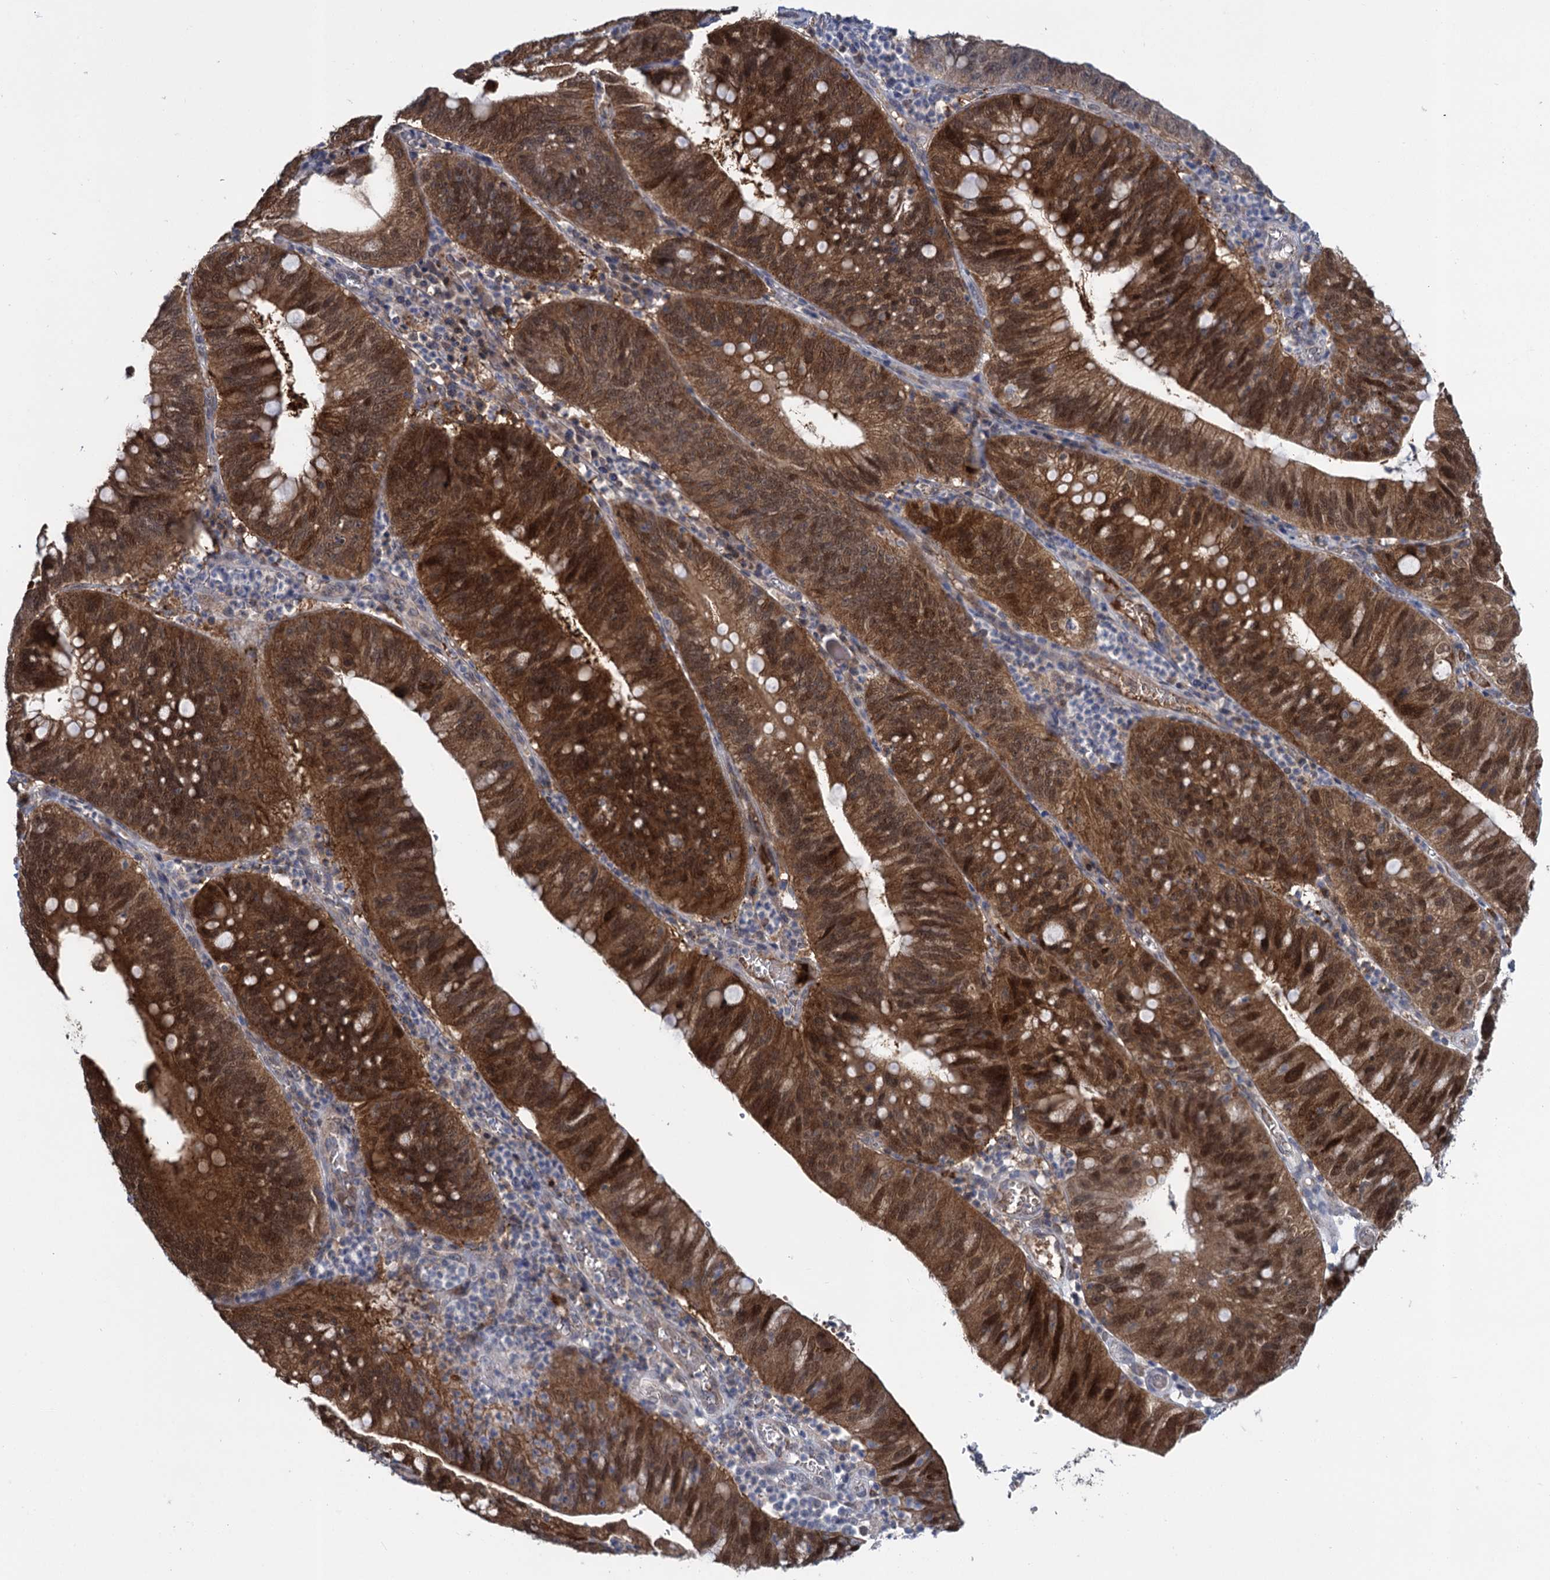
{"staining": {"intensity": "strong", "quantity": ">75%", "location": "cytoplasmic/membranous,nuclear"}, "tissue": "stomach cancer", "cell_type": "Tumor cells", "image_type": "cancer", "snomed": [{"axis": "morphology", "description": "Adenocarcinoma, NOS"}, {"axis": "topography", "description": "Stomach"}], "caption": "Protein expression analysis of human stomach cancer (adenocarcinoma) reveals strong cytoplasmic/membranous and nuclear positivity in approximately >75% of tumor cells. (DAB IHC, brown staining for protein, blue staining for nuclei).", "gene": "GLO1", "patient": {"sex": "male", "age": 59}}